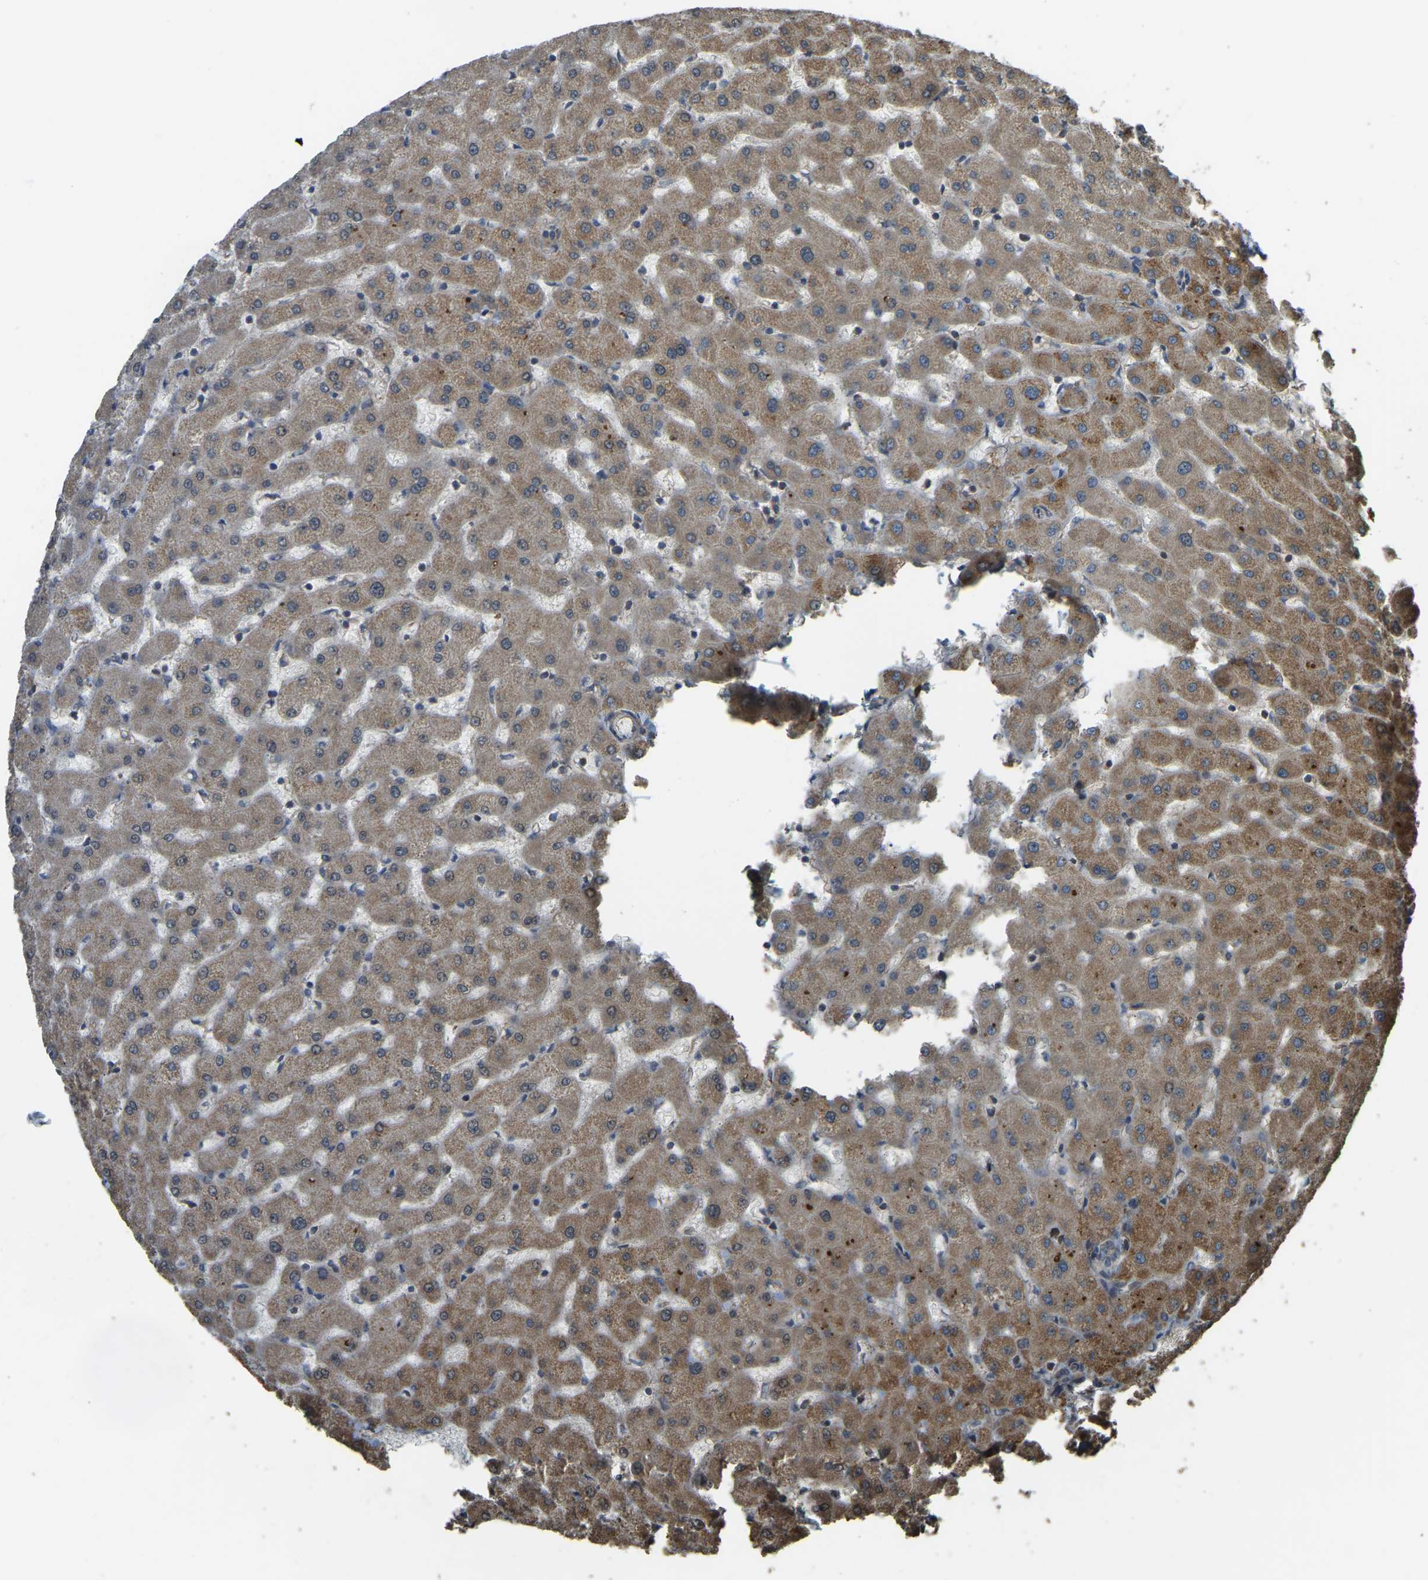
{"staining": {"intensity": "weak", "quantity": ">75%", "location": "cytoplasmic/membranous"}, "tissue": "liver", "cell_type": "Cholangiocytes", "image_type": "normal", "snomed": [{"axis": "morphology", "description": "Normal tissue, NOS"}, {"axis": "topography", "description": "Liver"}], "caption": "Protein expression analysis of unremarkable liver shows weak cytoplasmic/membranous staining in about >75% of cholangiocytes.", "gene": "GNG2", "patient": {"sex": "female", "age": 63}}